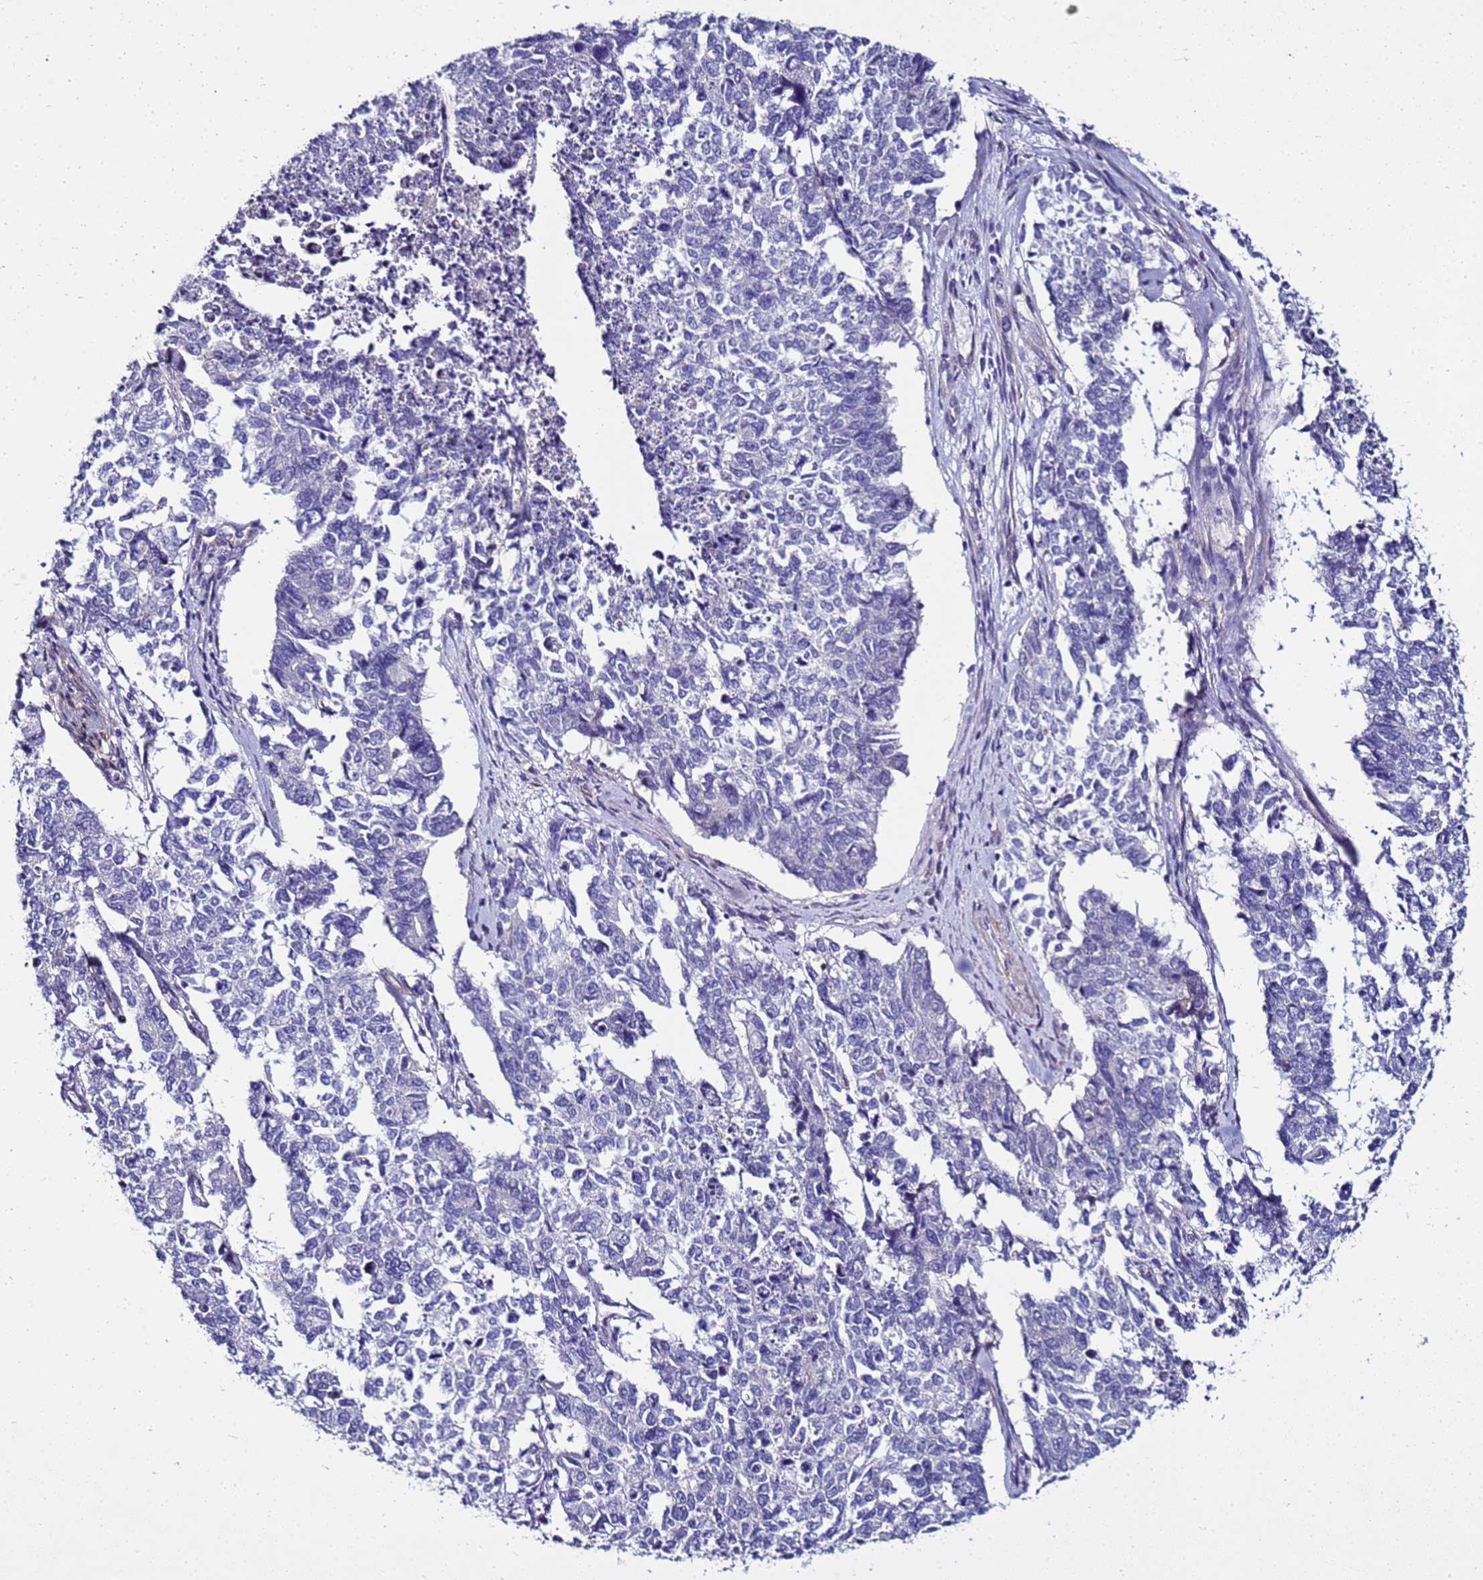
{"staining": {"intensity": "negative", "quantity": "none", "location": "none"}, "tissue": "cervical cancer", "cell_type": "Tumor cells", "image_type": "cancer", "snomed": [{"axis": "morphology", "description": "Squamous cell carcinoma, NOS"}, {"axis": "topography", "description": "Cervix"}], "caption": "Immunohistochemistry of human squamous cell carcinoma (cervical) demonstrates no positivity in tumor cells.", "gene": "FAM166B", "patient": {"sex": "female", "age": 63}}